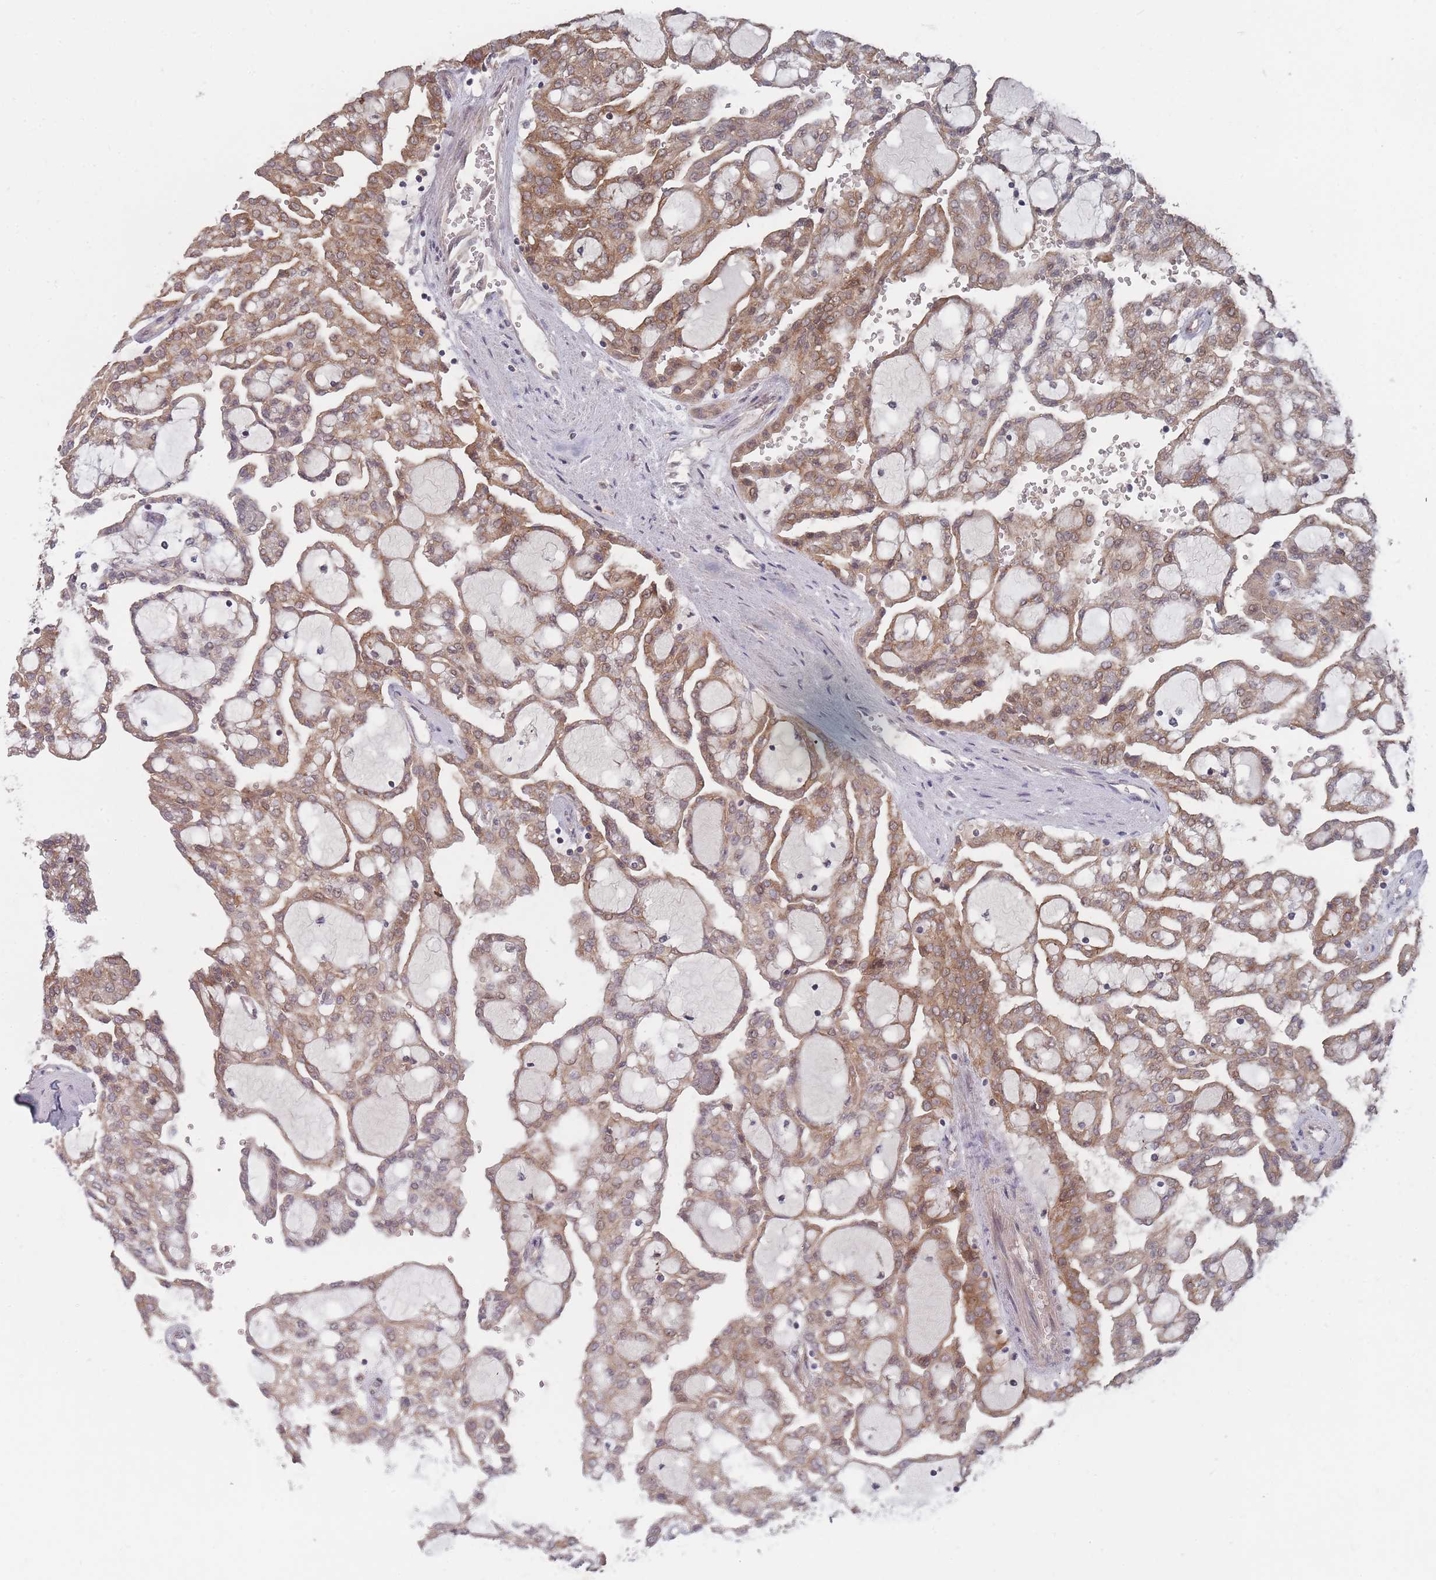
{"staining": {"intensity": "moderate", "quantity": "25%-75%", "location": "cytoplasmic/membranous"}, "tissue": "renal cancer", "cell_type": "Tumor cells", "image_type": "cancer", "snomed": [{"axis": "morphology", "description": "Adenocarcinoma, NOS"}, {"axis": "topography", "description": "Kidney"}], "caption": "Immunohistochemistry (DAB) staining of renal cancer (adenocarcinoma) exhibits moderate cytoplasmic/membranous protein positivity in approximately 25%-75% of tumor cells.", "gene": "CNTRL", "patient": {"sex": "male", "age": 63}}